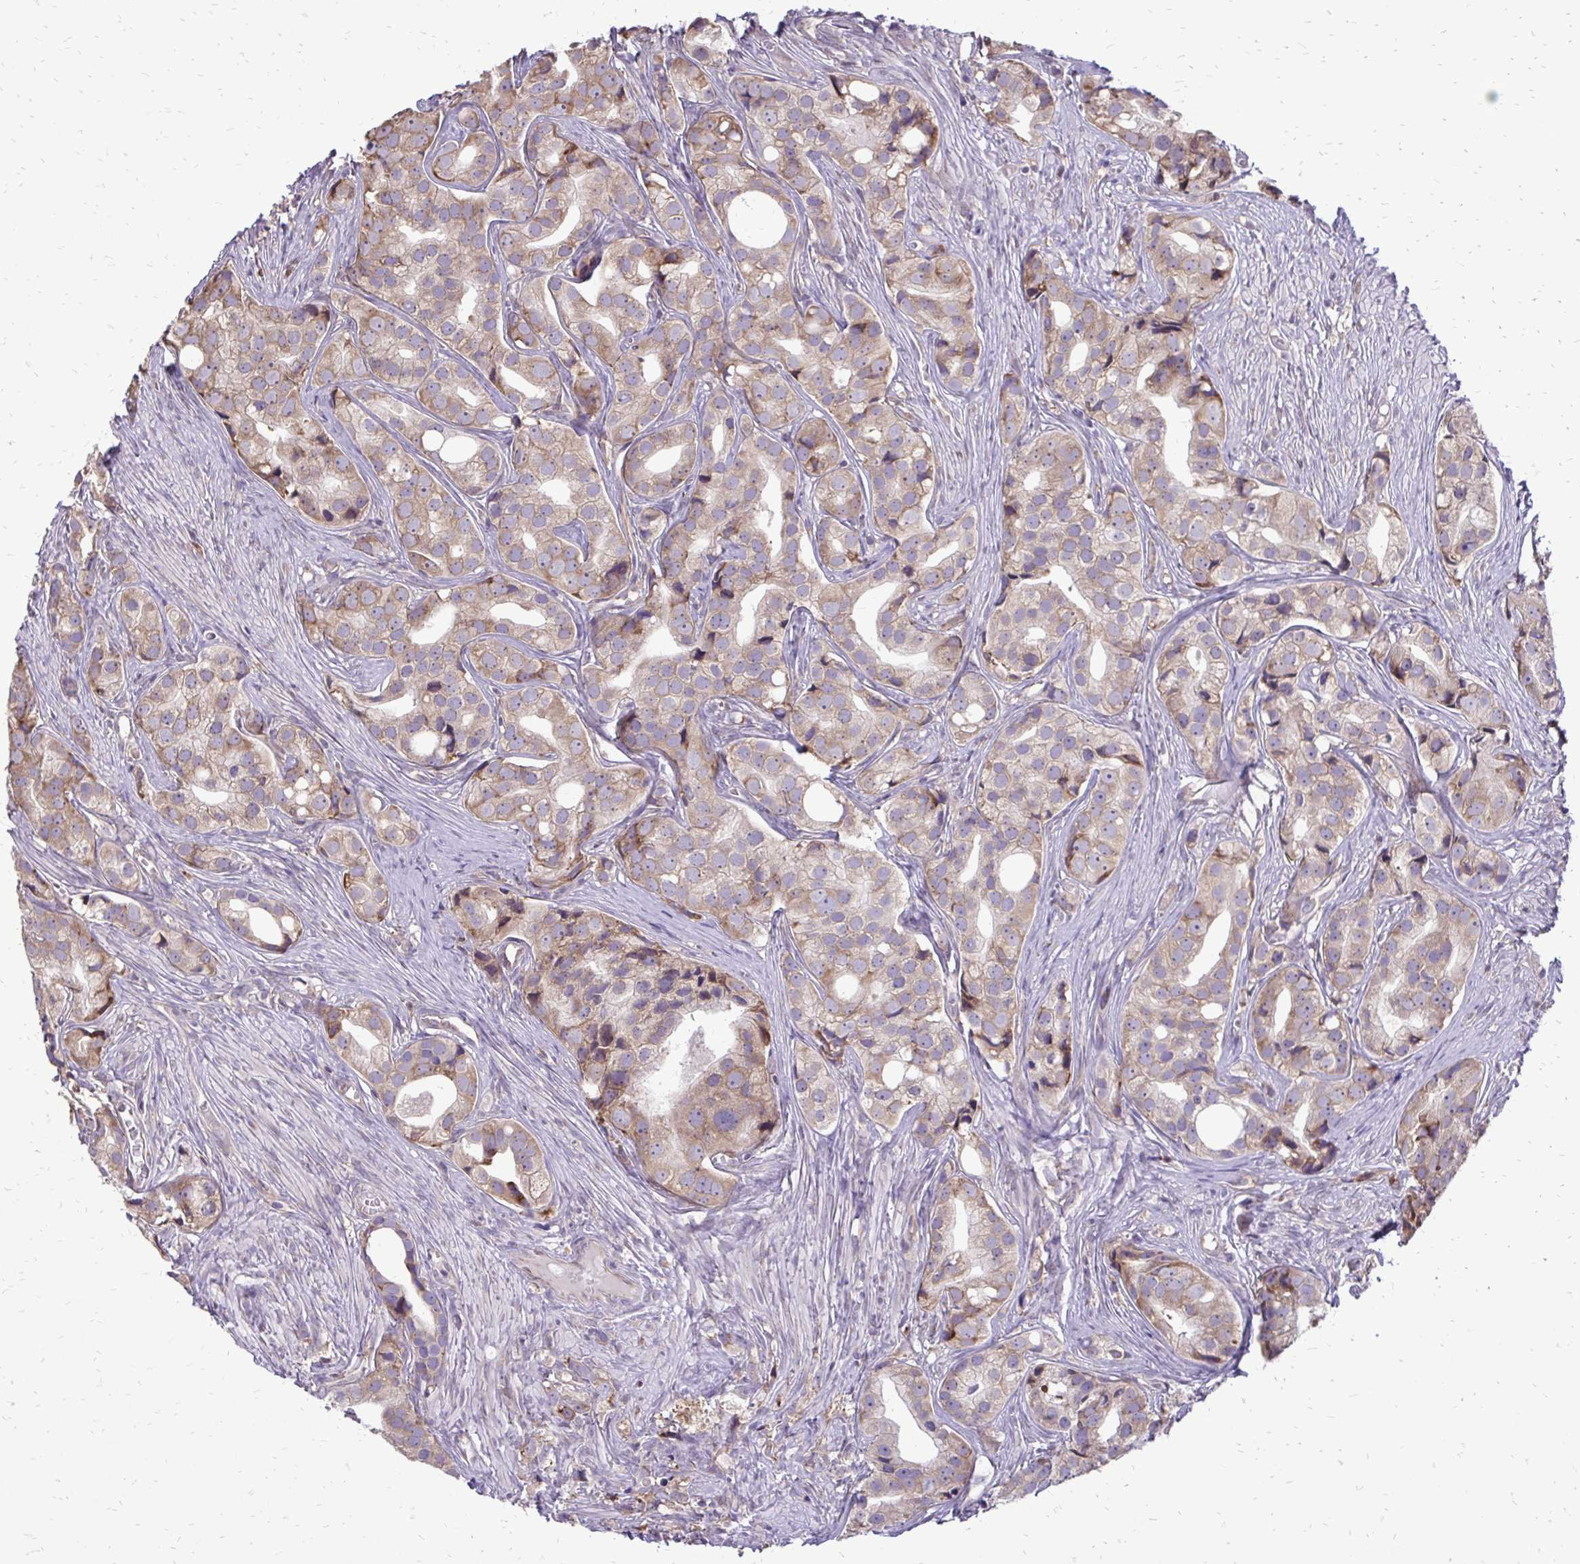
{"staining": {"intensity": "weak", "quantity": ">75%", "location": "cytoplasmic/membranous"}, "tissue": "prostate cancer", "cell_type": "Tumor cells", "image_type": "cancer", "snomed": [{"axis": "morphology", "description": "Adenocarcinoma, High grade"}, {"axis": "topography", "description": "Prostate"}], "caption": "This is a histology image of immunohistochemistry (IHC) staining of prostate cancer, which shows weak positivity in the cytoplasmic/membranous of tumor cells.", "gene": "RPS3", "patient": {"sex": "male", "age": 75}}